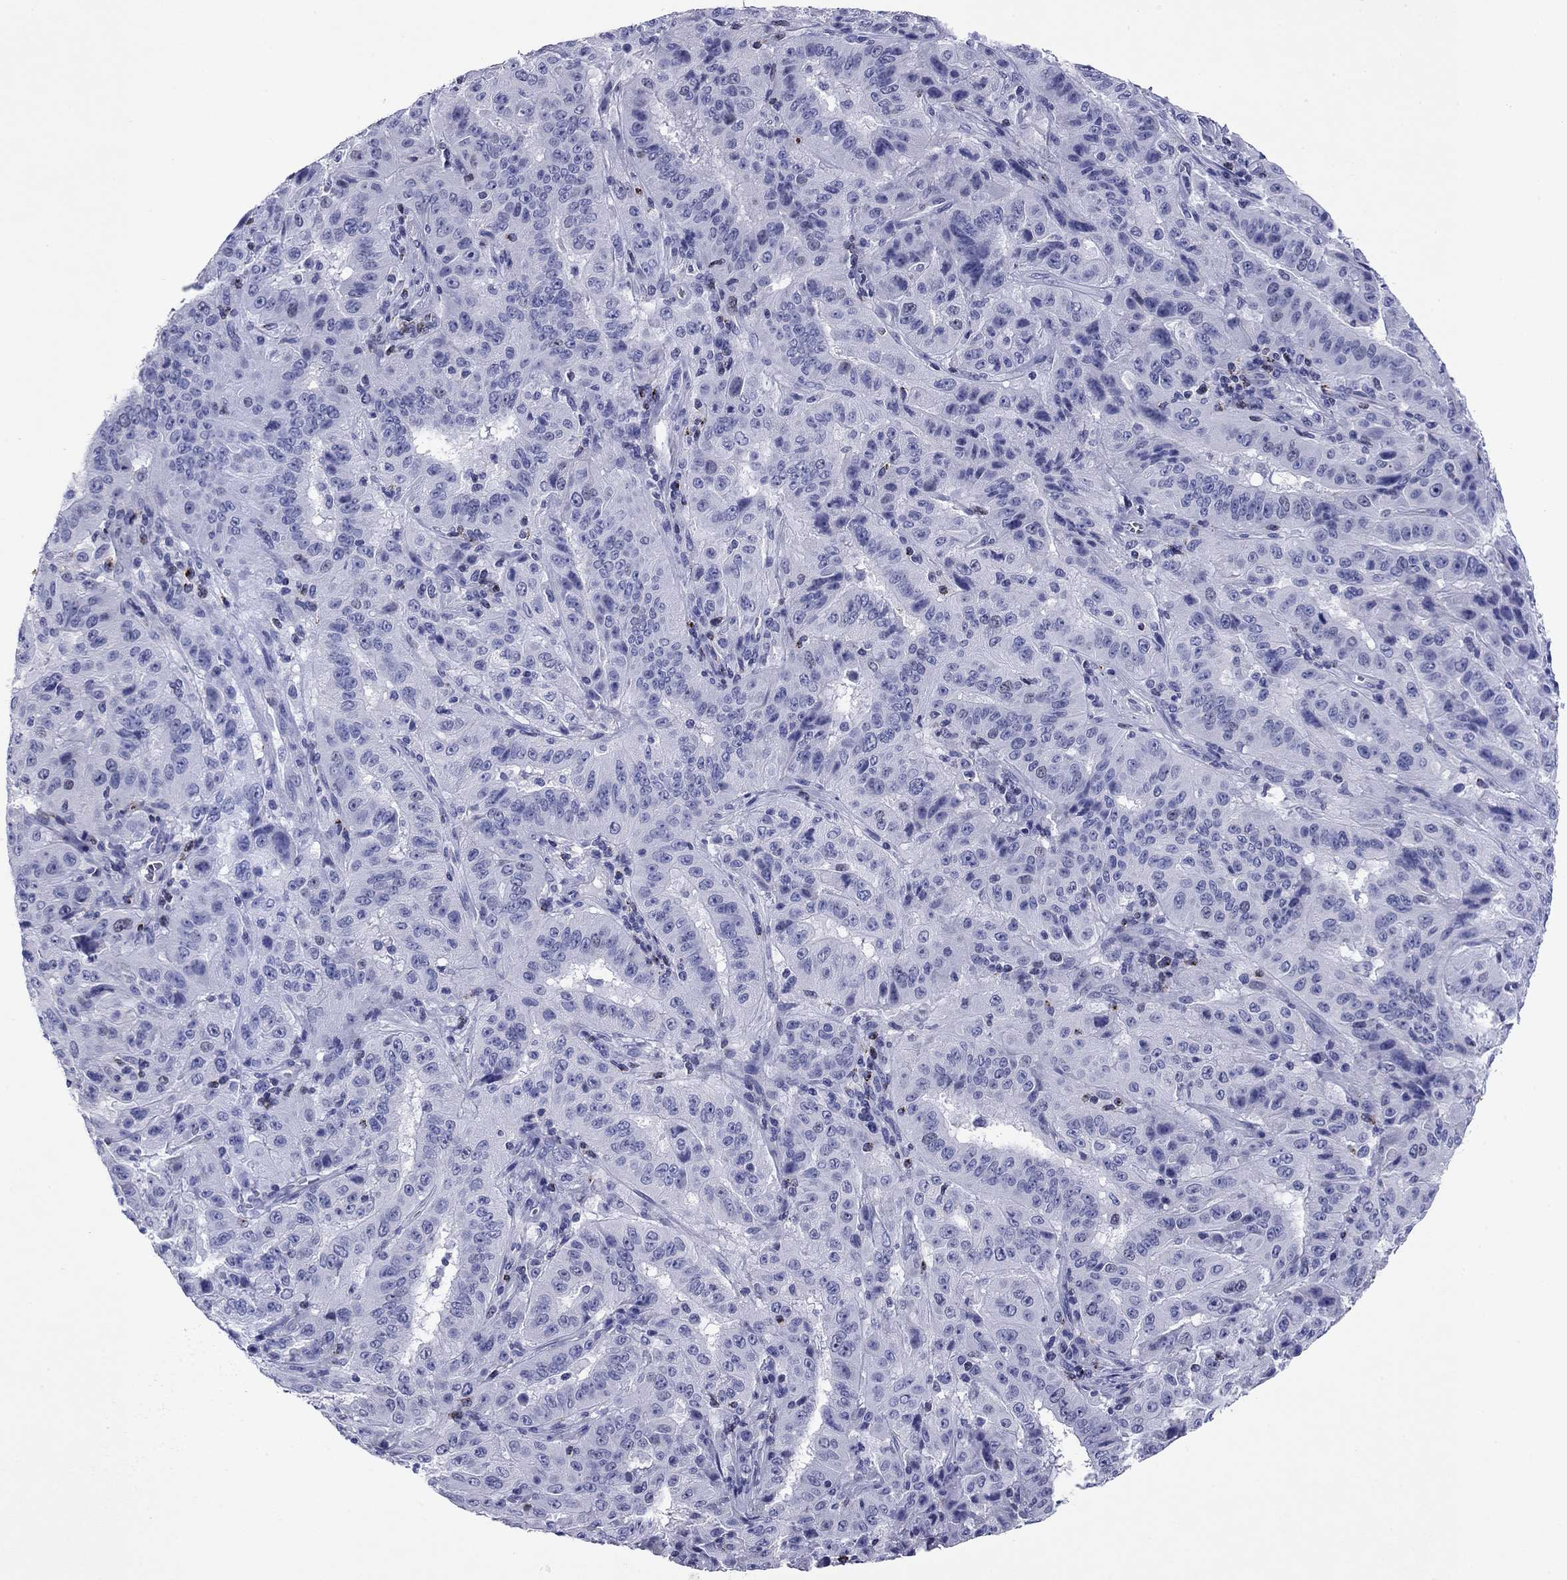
{"staining": {"intensity": "negative", "quantity": "none", "location": "none"}, "tissue": "pancreatic cancer", "cell_type": "Tumor cells", "image_type": "cancer", "snomed": [{"axis": "morphology", "description": "Adenocarcinoma, NOS"}, {"axis": "topography", "description": "Pancreas"}], "caption": "This is an IHC image of pancreatic cancer. There is no expression in tumor cells.", "gene": "GZMK", "patient": {"sex": "male", "age": 63}}